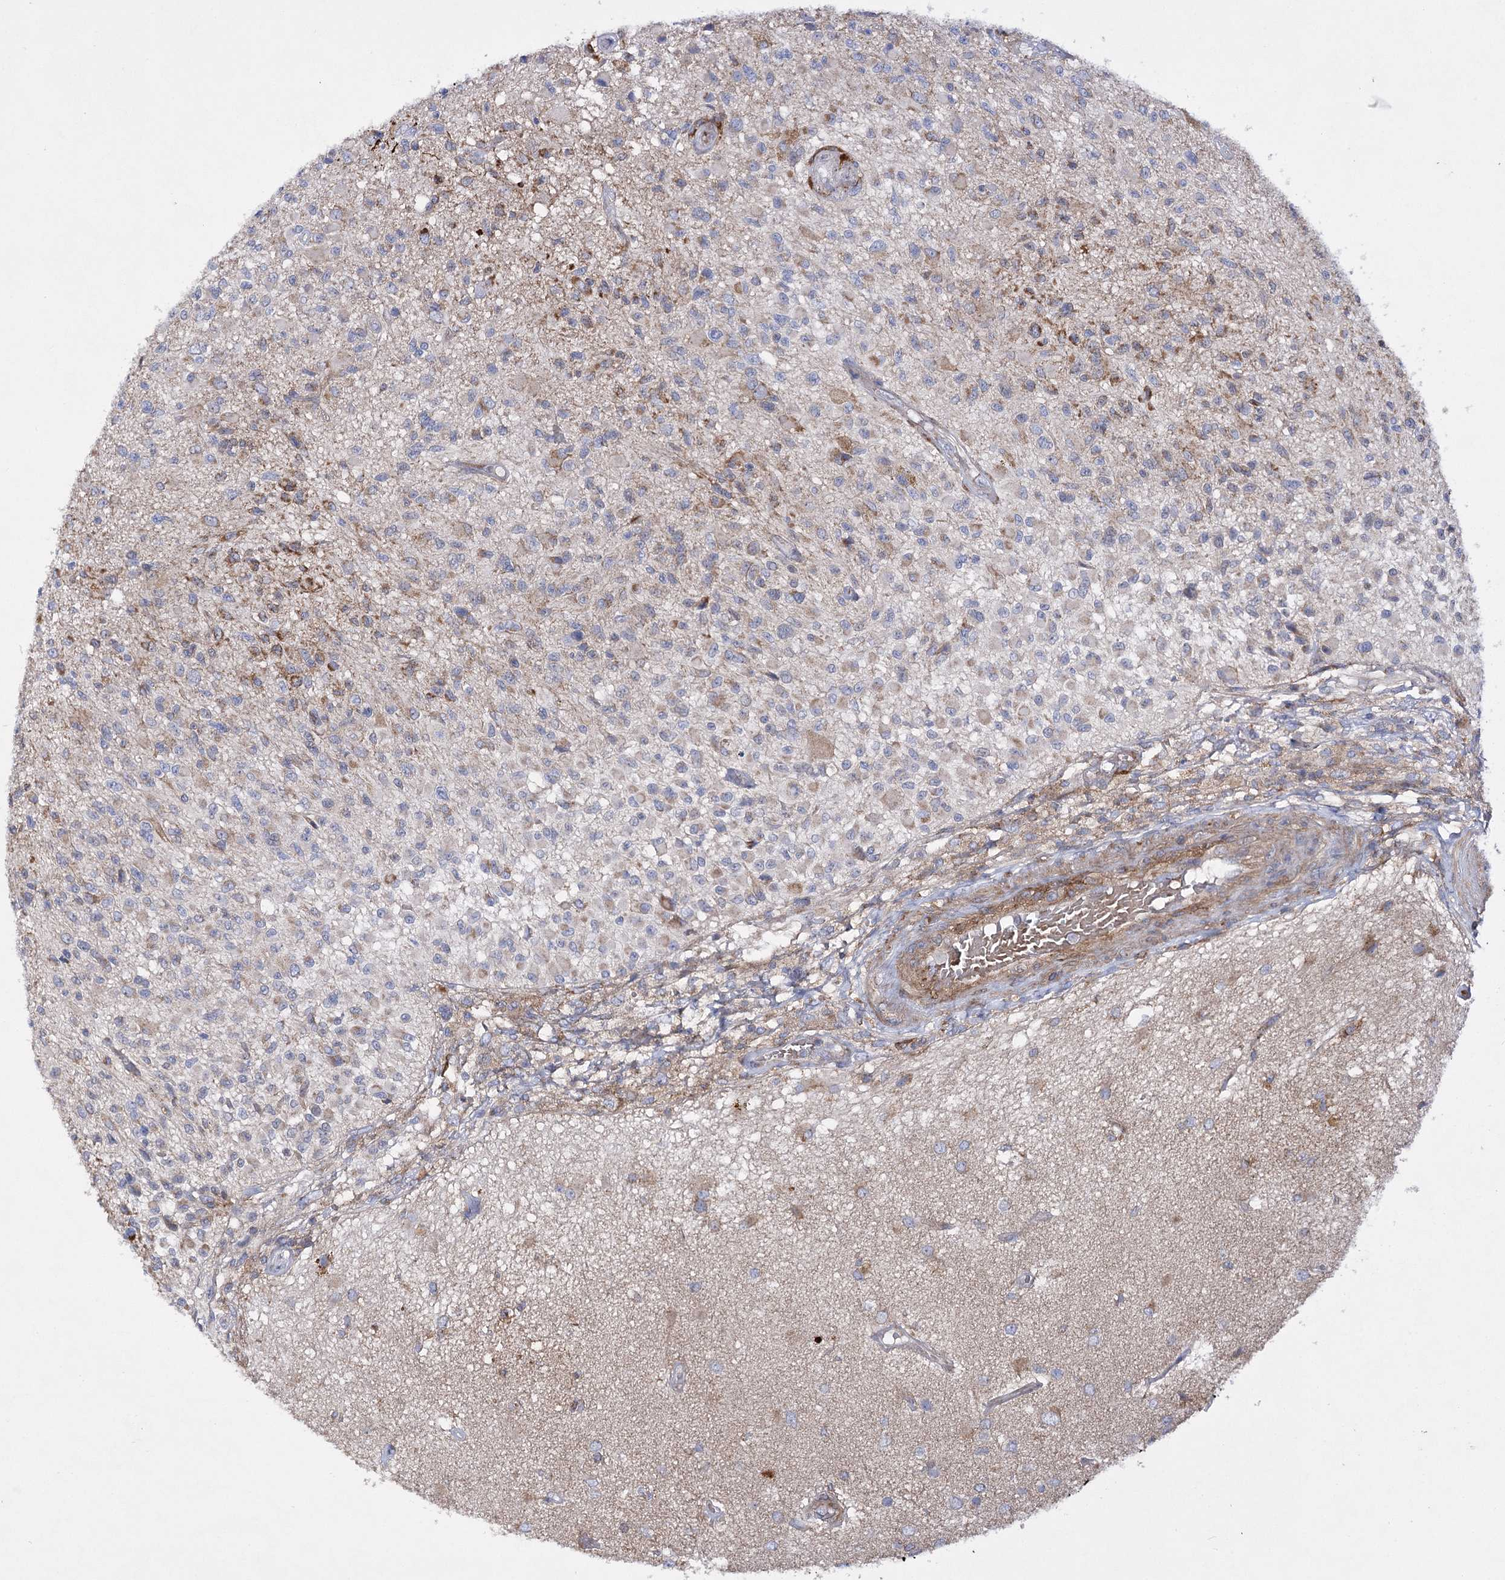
{"staining": {"intensity": "moderate", "quantity": "25%-75%", "location": "cytoplasmic/membranous"}, "tissue": "glioma", "cell_type": "Tumor cells", "image_type": "cancer", "snomed": [{"axis": "morphology", "description": "Glioma, malignant, High grade"}, {"axis": "morphology", "description": "Glioblastoma, NOS"}, {"axis": "topography", "description": "Brain"}], "caption": "DAB (3,3'-diaminobenzidine) immunohistochemical staining of malignant glioma (high-grade) displays moderate cytoplasmic/membranous protein staining in approximately 25%-75% of tumor cells. Nuclei are stained in blue.", "gene": "COX15", "patient": {"sex": "male", "age": 60}}